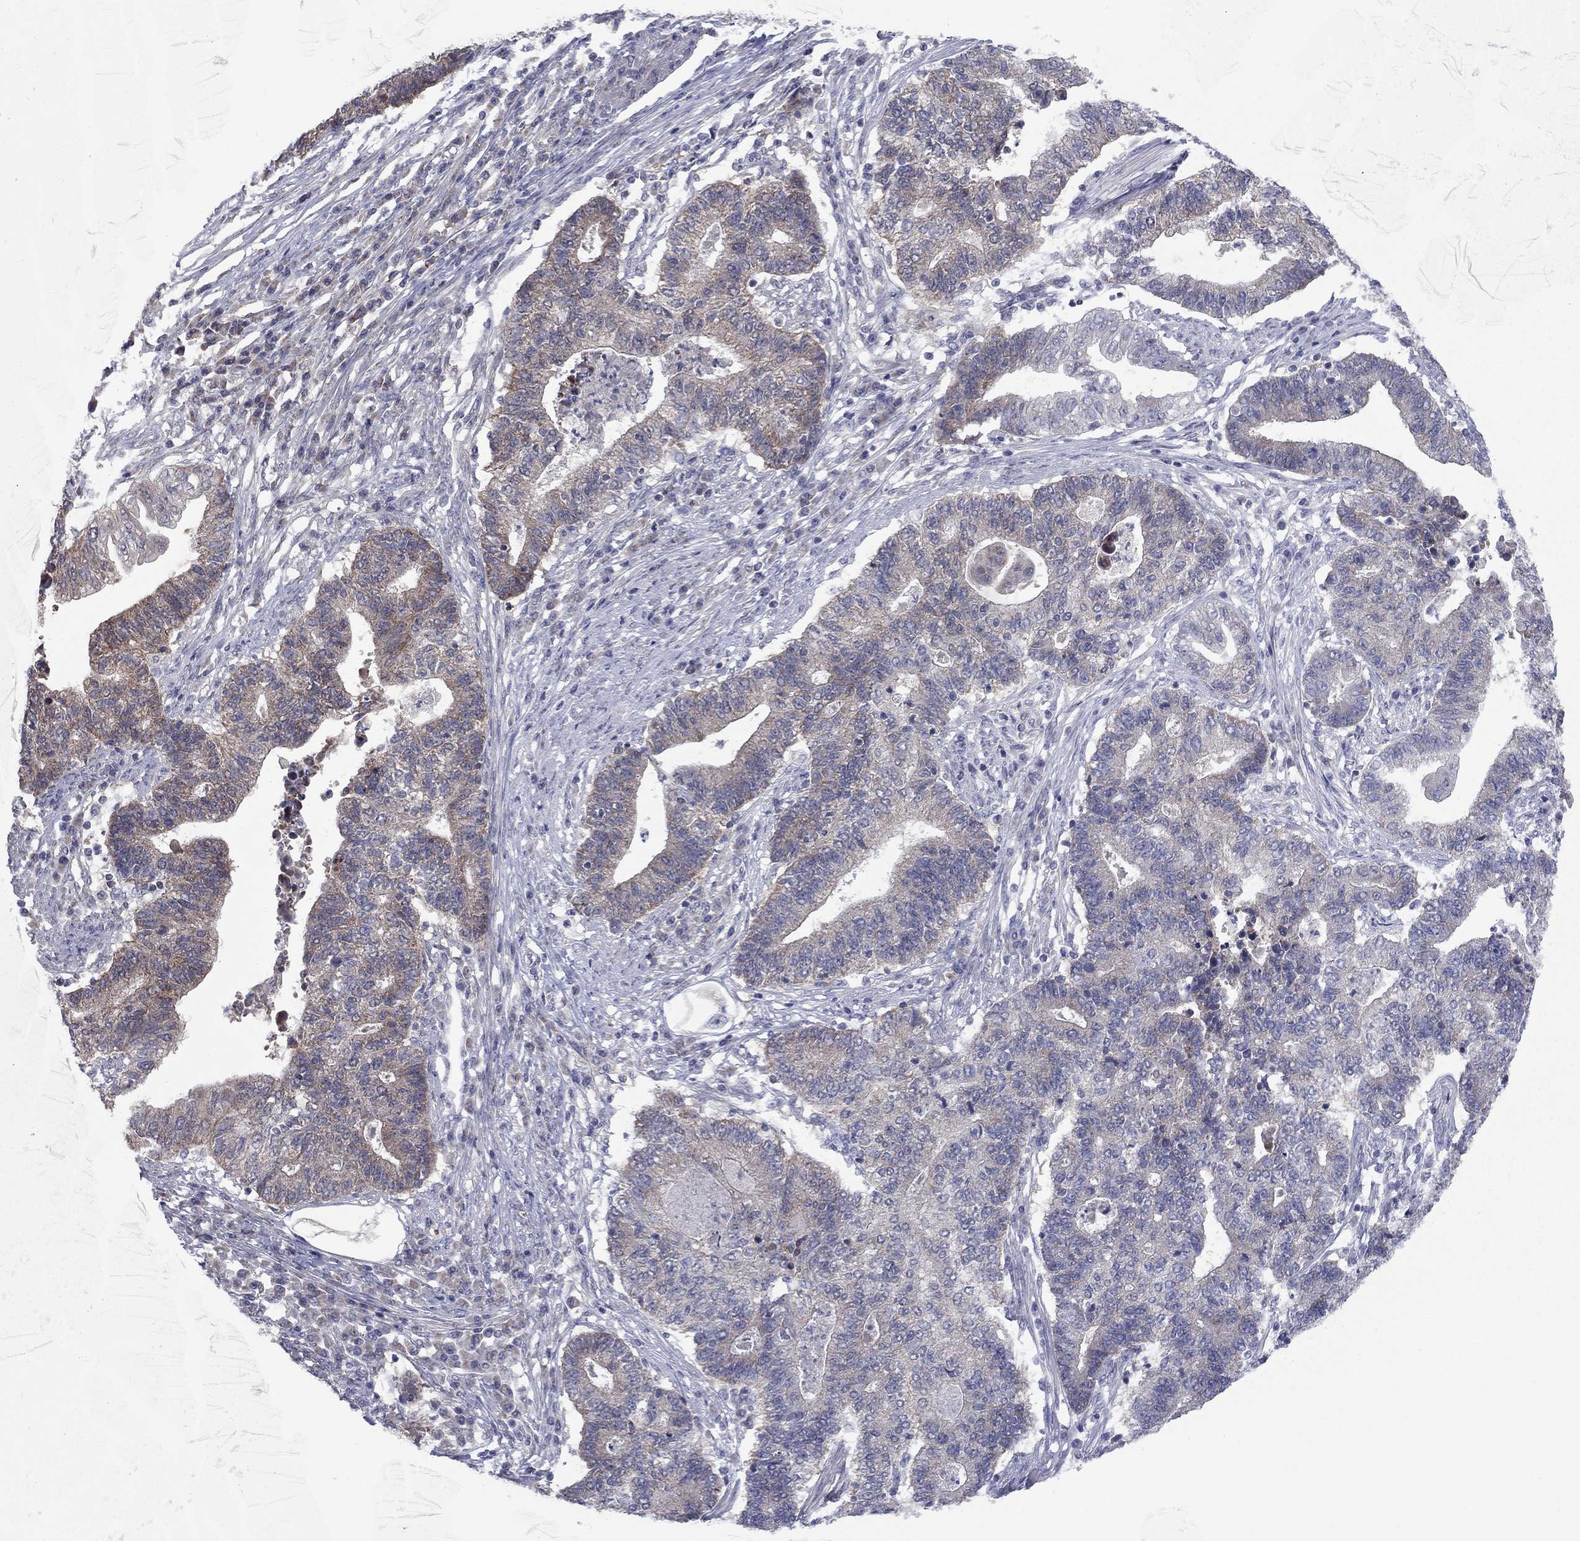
{"staining": {"intensity": "moderate", "quantity": "<25%", "location": "cytoplasmic/membranous"}, "tissue": "endometrial cancer", "cell_type": "Tumor cells", "image_type": "cancer", "snomed": [{"axis": "morphology", "description": "Adenocarcinoma, NOS"}, {"axis": "topography", "description": "Uterus"}, {"axis": "topography", "description": "Endometrium"}], "caption": "Protein analysis of endometrial cancer tissue reveals moderate cytoplasmic/membranous expression in about <25% of tumor cells.", "gene": "GRHPR", "patient": {"sex": "female", "age": 54}}